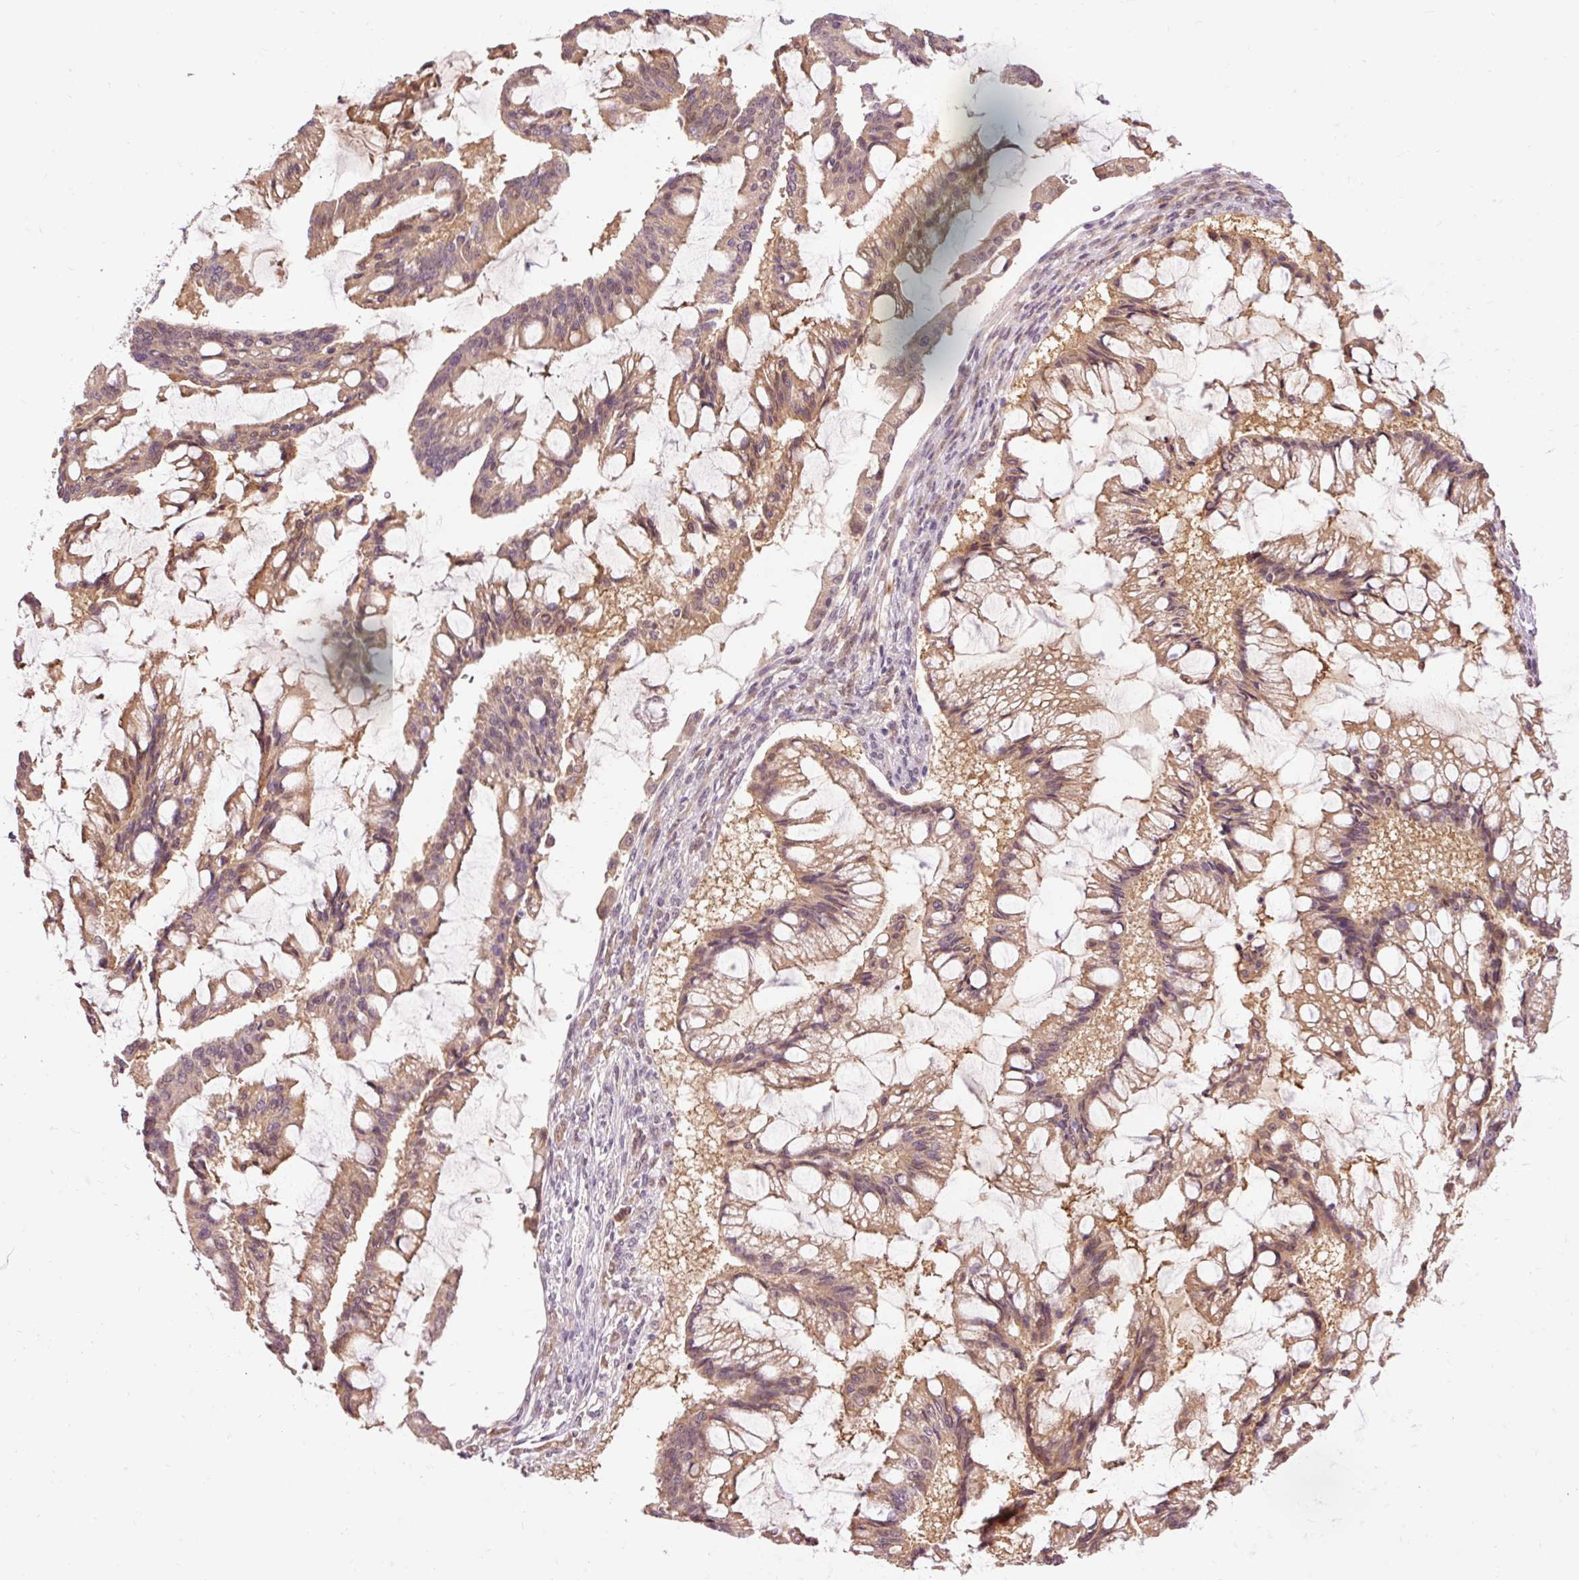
{"staining": {"intensity": "moderate", "quantity": ">75%", "location": "cytoplasmic/membranous"}, "tissue": "ovarian cancer", "cell_type": "Tumor cells", "image_type": "cancer", "snomed": [{"axis": "morphology", "description": "Cystadenocarcinoma, mucinous, NOS"}, {"axis": "topography", "description": "Ovary"}], "caption": "Brown immunohistochemical staining in human ovarian cancer exhibits moderate cytoplasmic/membranous expression in about >75% of tumor cells.", "gene": "PRDX5", "patient": {"sex": "female", "age": 73}}